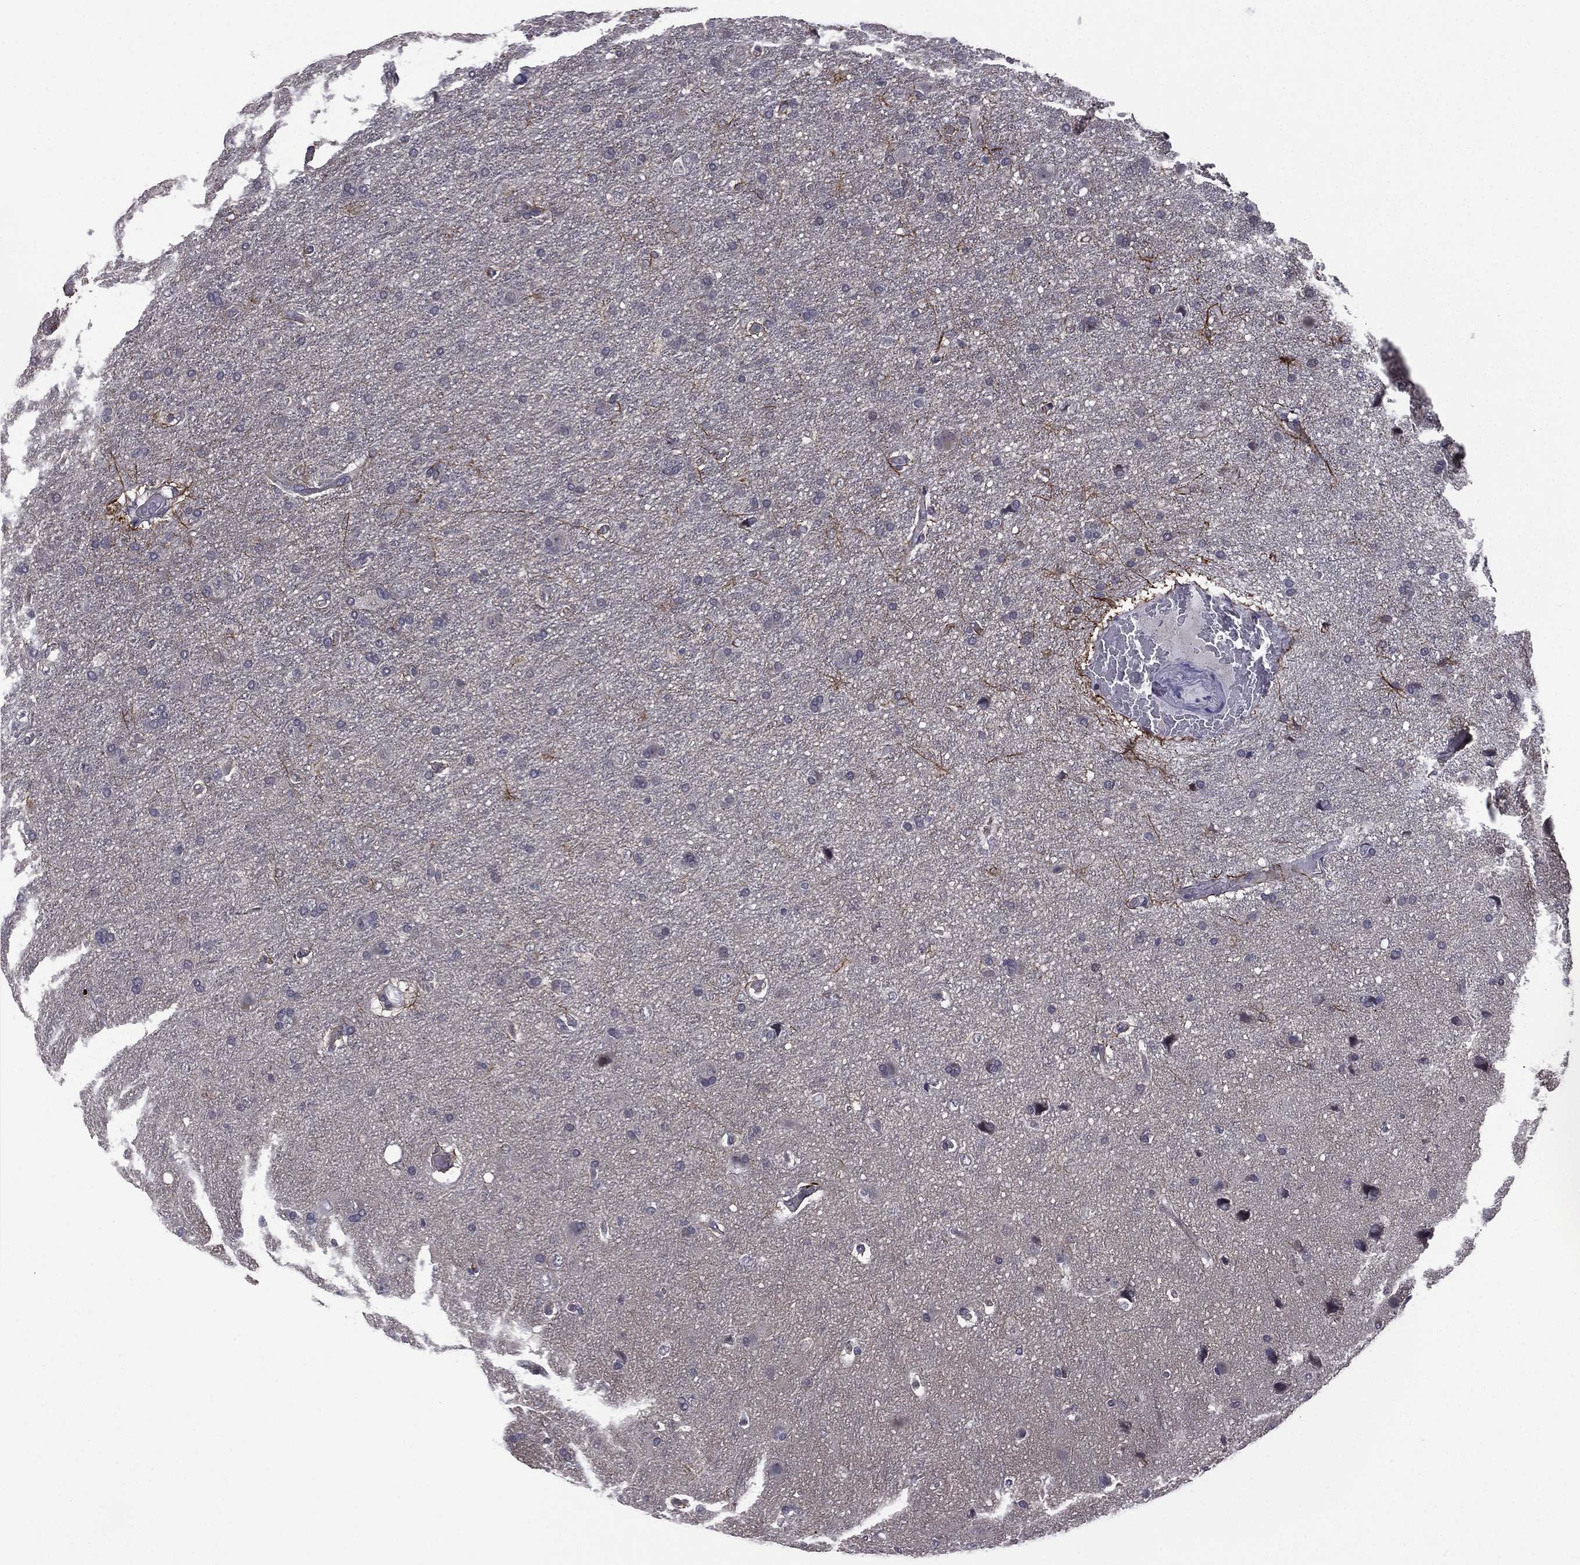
{"staining": {"intensity": "negative", "quantity": "none", "location": "none"}, "tissue": "glioma", "cell_type": "Tumor cells", "image_type": "cancer", "snomed": [{"axis": "morphology", "description": "Glioma, malignant, NOS"}, {"axis": "topography", "description": "Cerebral cortex"}], "caption": "DAB immunohistochemical staining of human malignant glioma displays no significant expression in tumor cells. Nuclei are stained in blue.", "gene": "ACTRT2", "patient": {"sex": "male", "age": 58}}